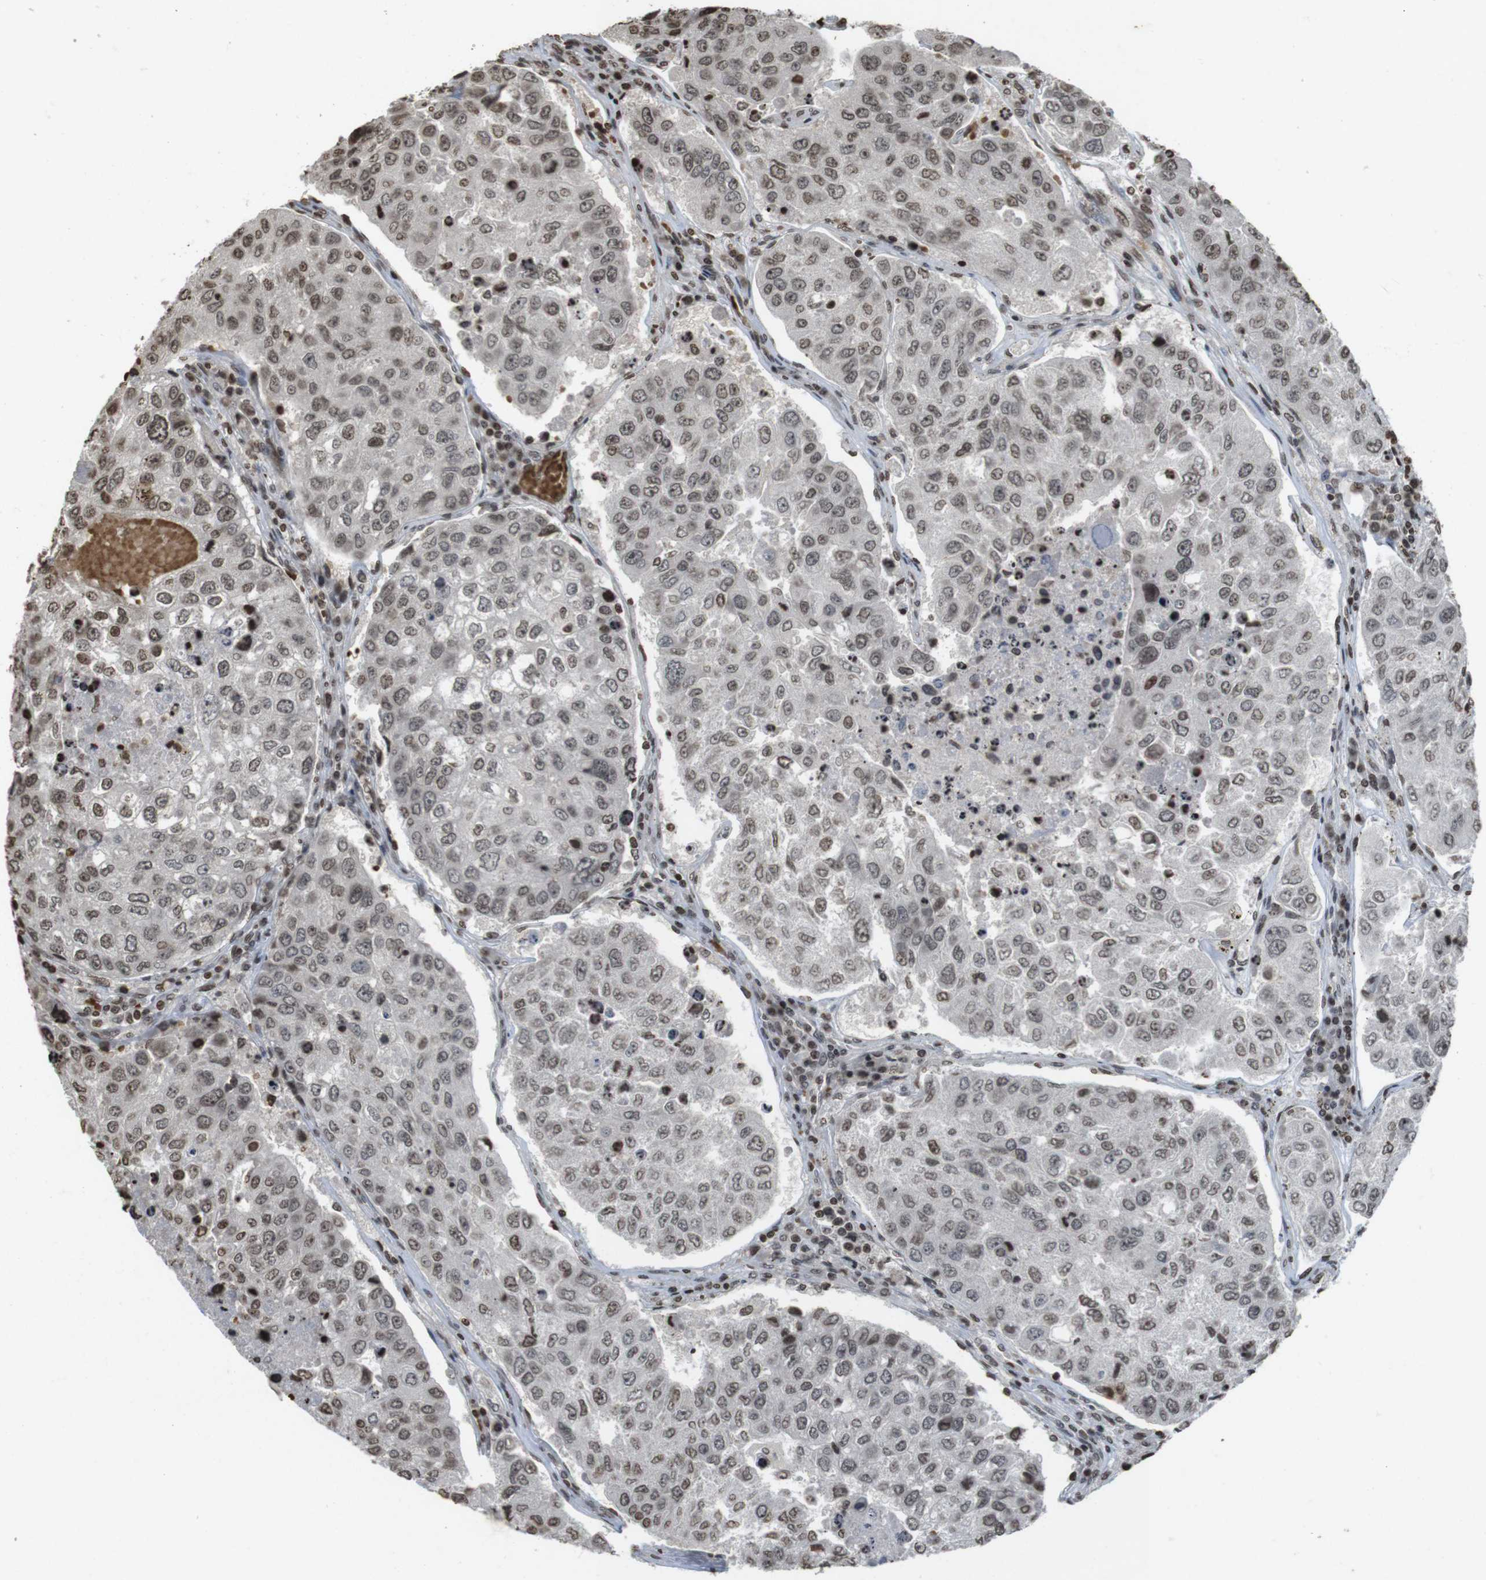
{"staining": {"intensity": "weak", "quantity": ">75%", "location": "nuclear"}, "tissue": "urothelial cancer", "cell_type": "Tumor cells", "image_type": "cancer", "snomed": [{"axis": "morphology", "description": "Urothelial carcinoma, High grade"}, {"axis": "topography", "description": "Lymph node"}, {"axis": "topography", "description": "Urinary bladder"}], "caption": "Immunohistochemical staining of high-grade urothelial carcinoma reveals low levels of weak nuclear protein staining in approximately >75% of tumor cells.", "gene": "FOXA3", "patient": {"sex": "male", "age": 51}}